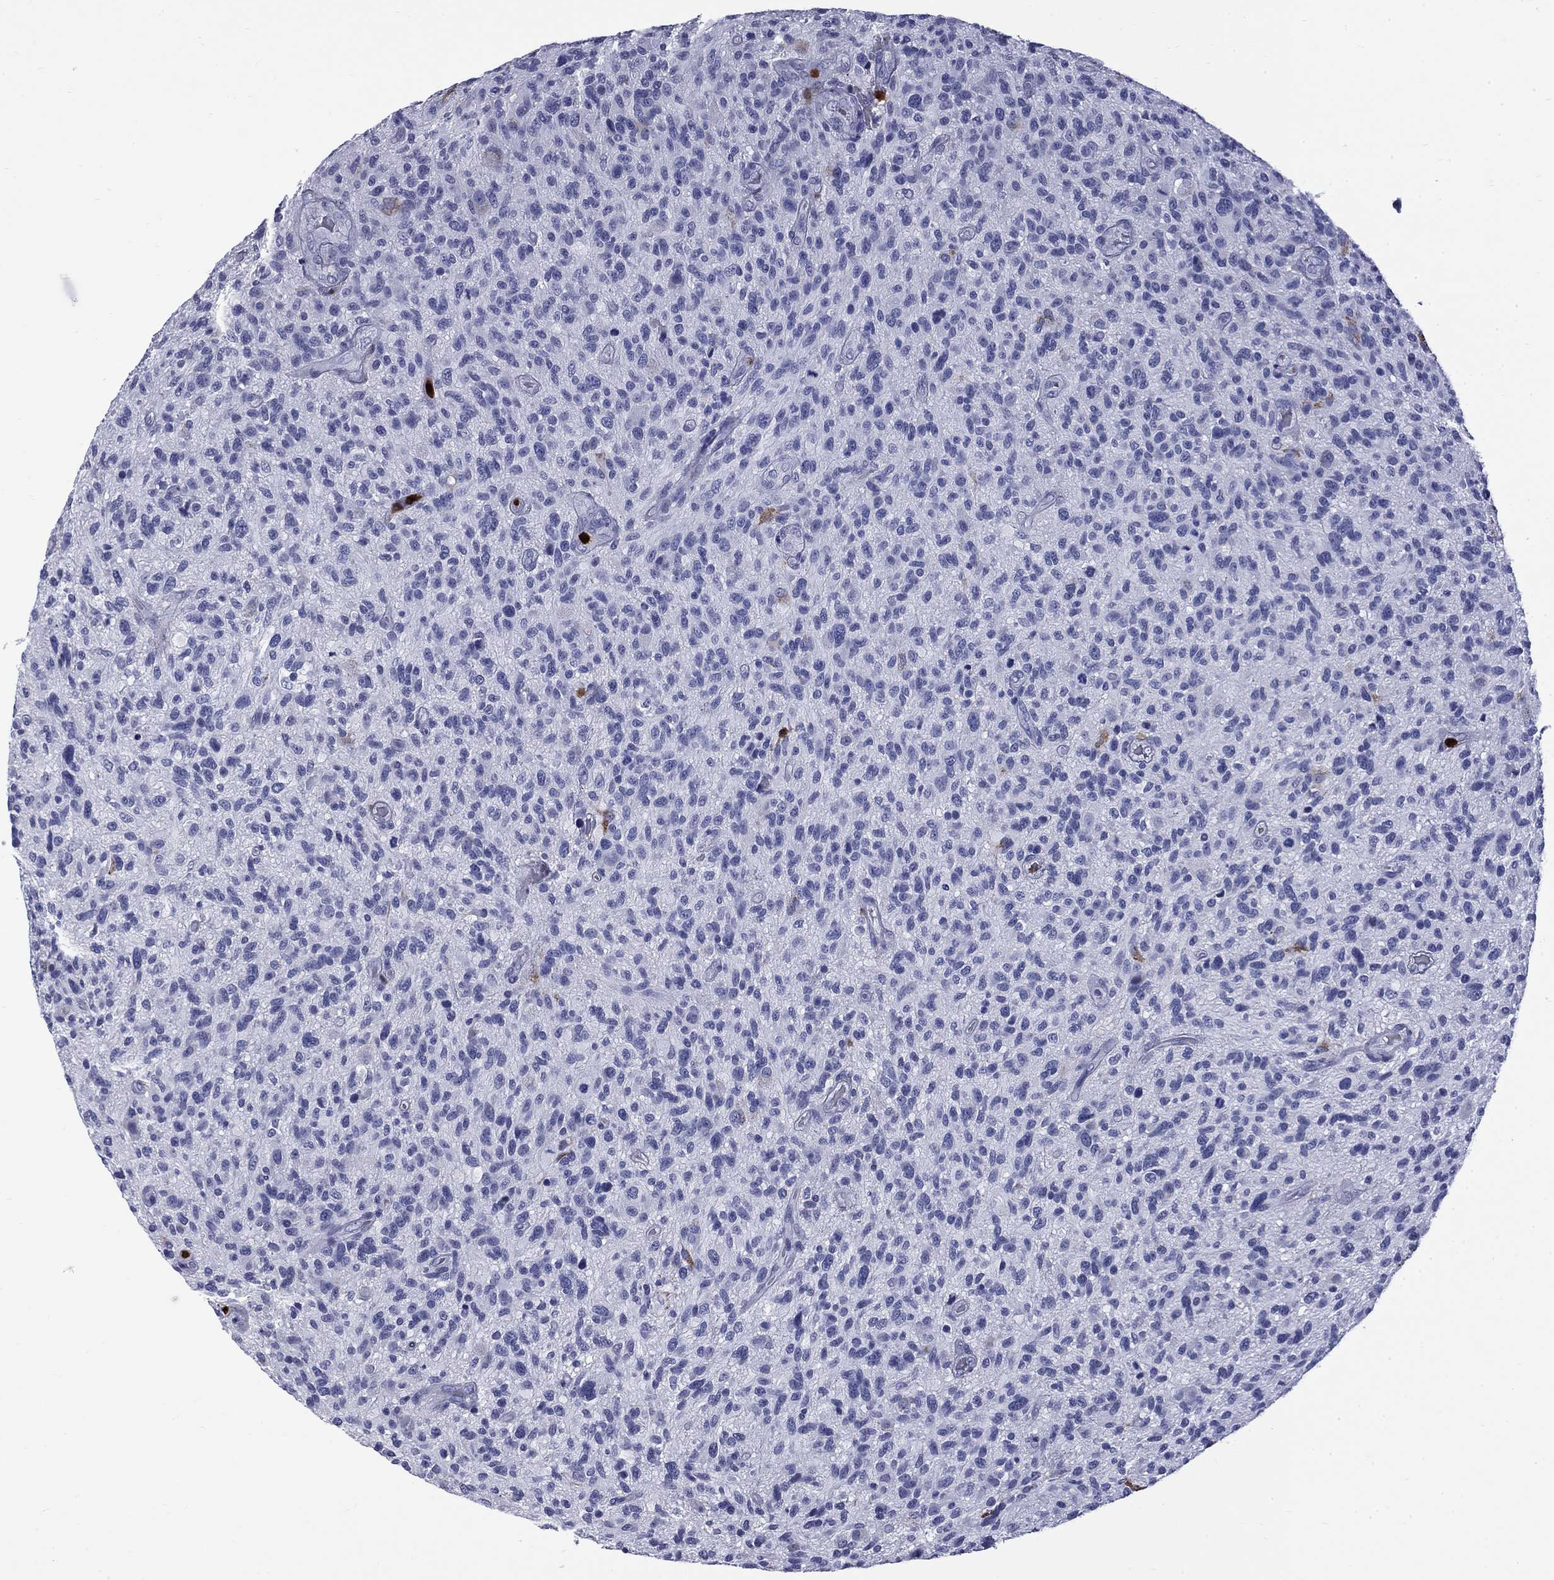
{"staining": {"intensity": "negative", "quantity": "none", "location": "none"}, "tissue": "glioma", "cell_type": "Tumor cells", "image_type": "cancer", "snomed": [{"axis": "morphology", "description": "Glioma, malignant, High grade"}, {"axis": "topography", "description": "Brain"}], "caption": "High power microscopy micrograph of an IHC photomicrograph of glioma, revealing no significant expression in tumor cells.", "gene": "TRIM29", "patient": {"sex": "male", "age": 47}}